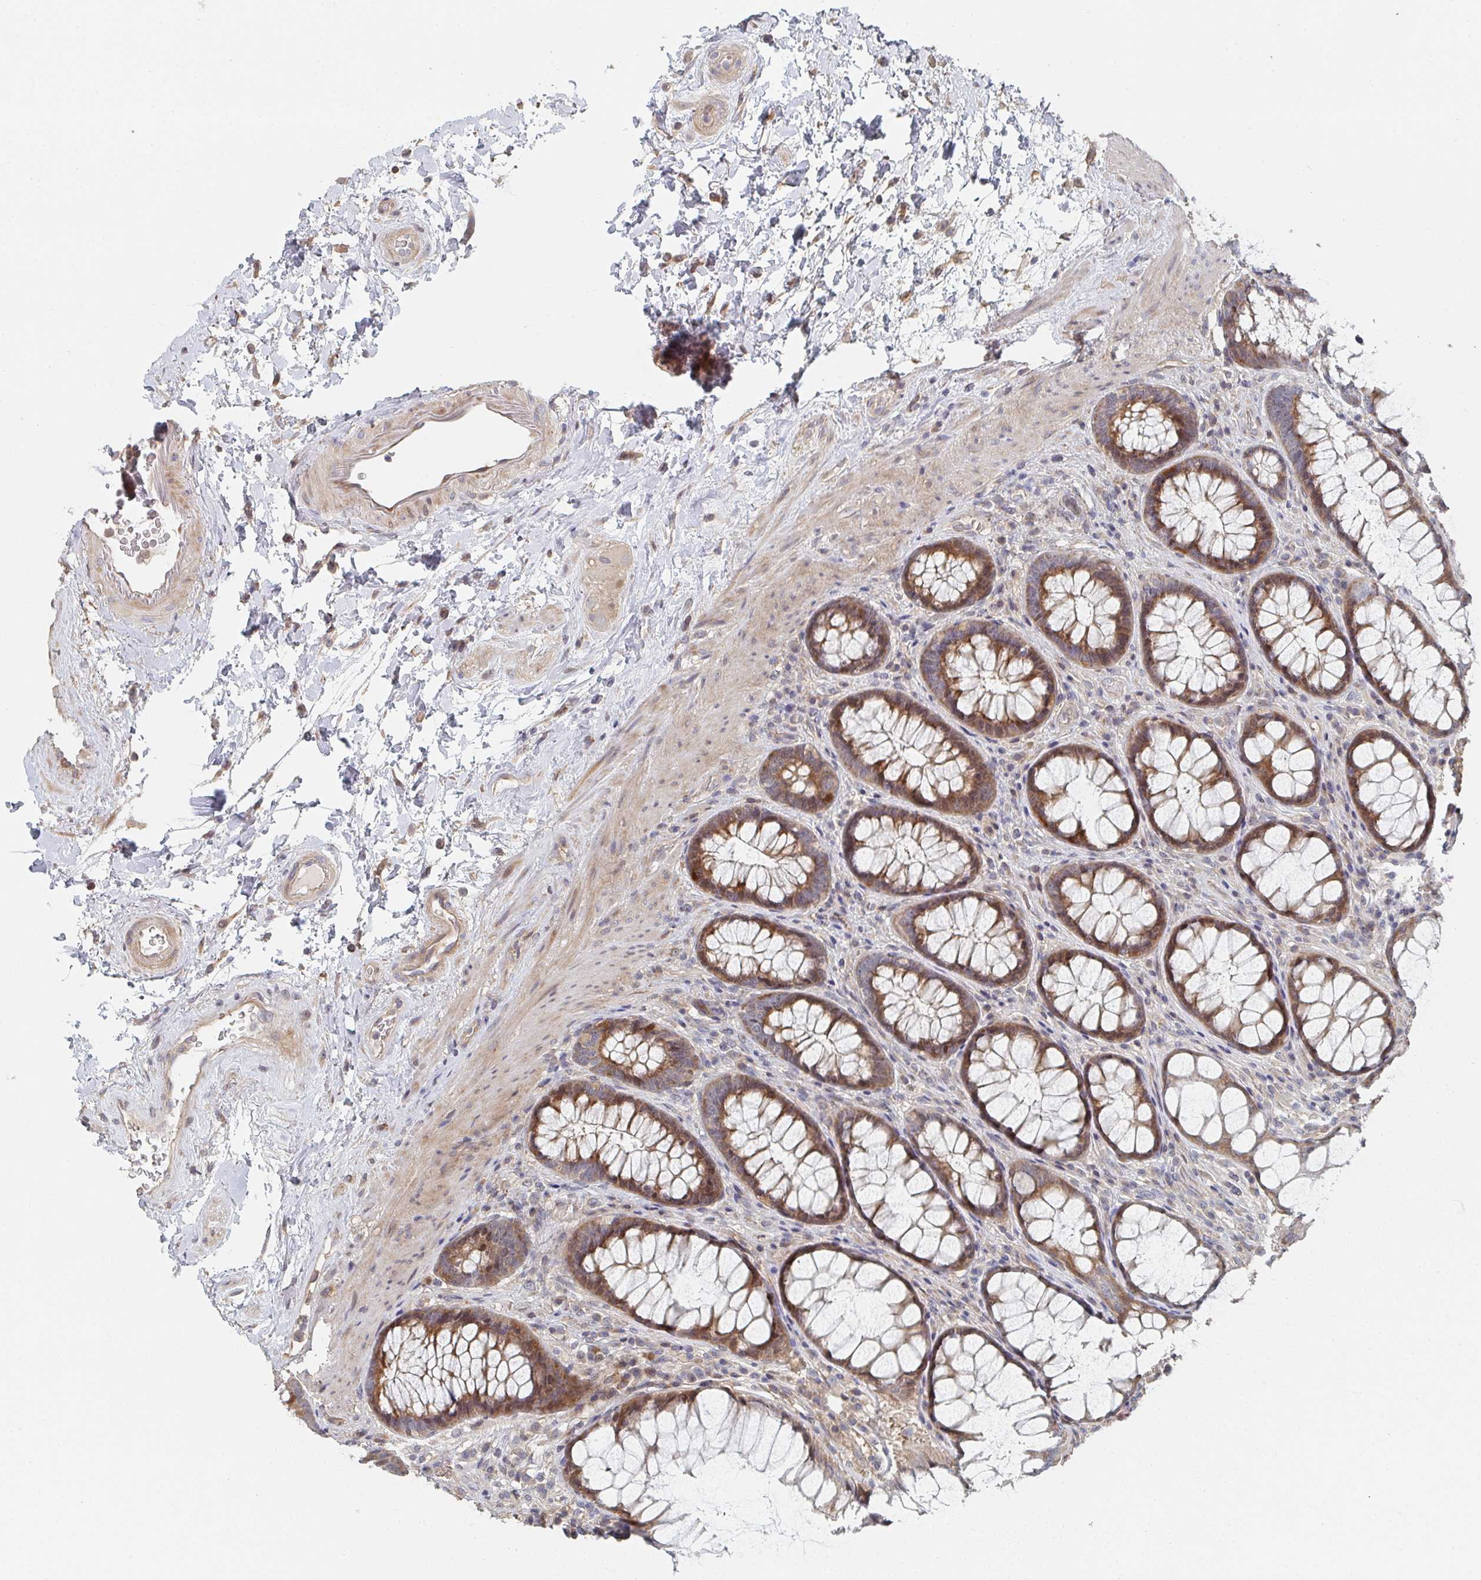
{"staining": {"intensity": "moderate", "quantity": ">75%", "location": "cytoplasmic/membranous"}, "tissue": "rectum", "cell_type": "Glandular cells", "image_type": "normal", "snomed": [{"axis": "morphology", "description": "Normal tissue, NOS"}, {"axis": "topography", "description": "Rectum"}], "caption": "Glandular cells reveal medium levels of moderate cytoplasmic/membranous expression in approximately >75% of cells in benign rectum.", "gene": "PTEN", "patient": {"sex": "male", "age": 72}}